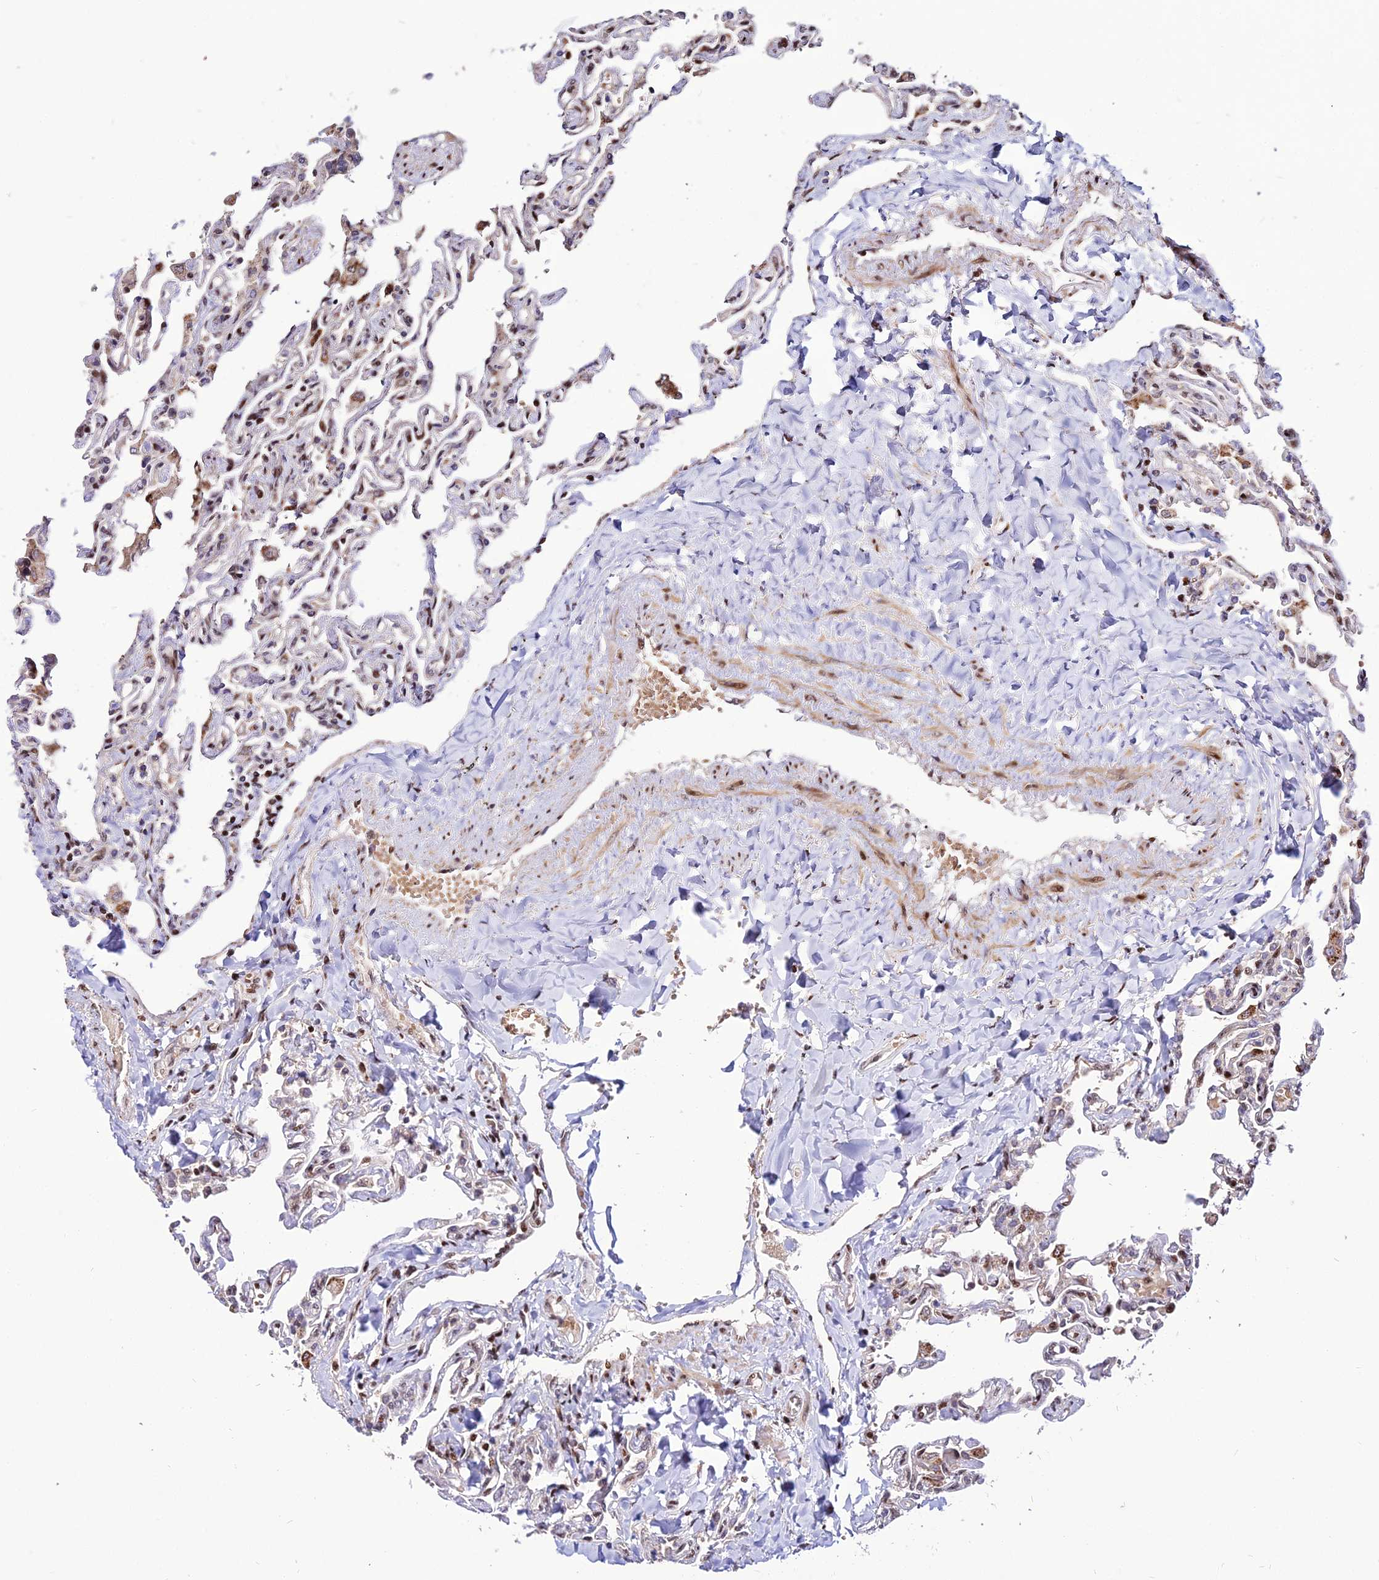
{"staining": {"intensity": "strong", "quantity": "25%-75%", "location": "cytoplasmic/membranous,nuclear"}, "tissue": "lung", "cell_type": "Alveolar cells", "image_type": "normal", "snomed": [{"axis": "morphology", "description": "Normal tissue, NOS"}, {"axis": "topography", "description": "Lung"}], "caption": "Alveolar cells demonstrate high levels of strong cytoplasmic/membranous,nuclear expression in about 25%-75% of cells in benign lung. (DAB IHC with brightfield microscopy, high magnification).", "gene": "CIB3", "patient": {"sex": "male", "age": 21}}